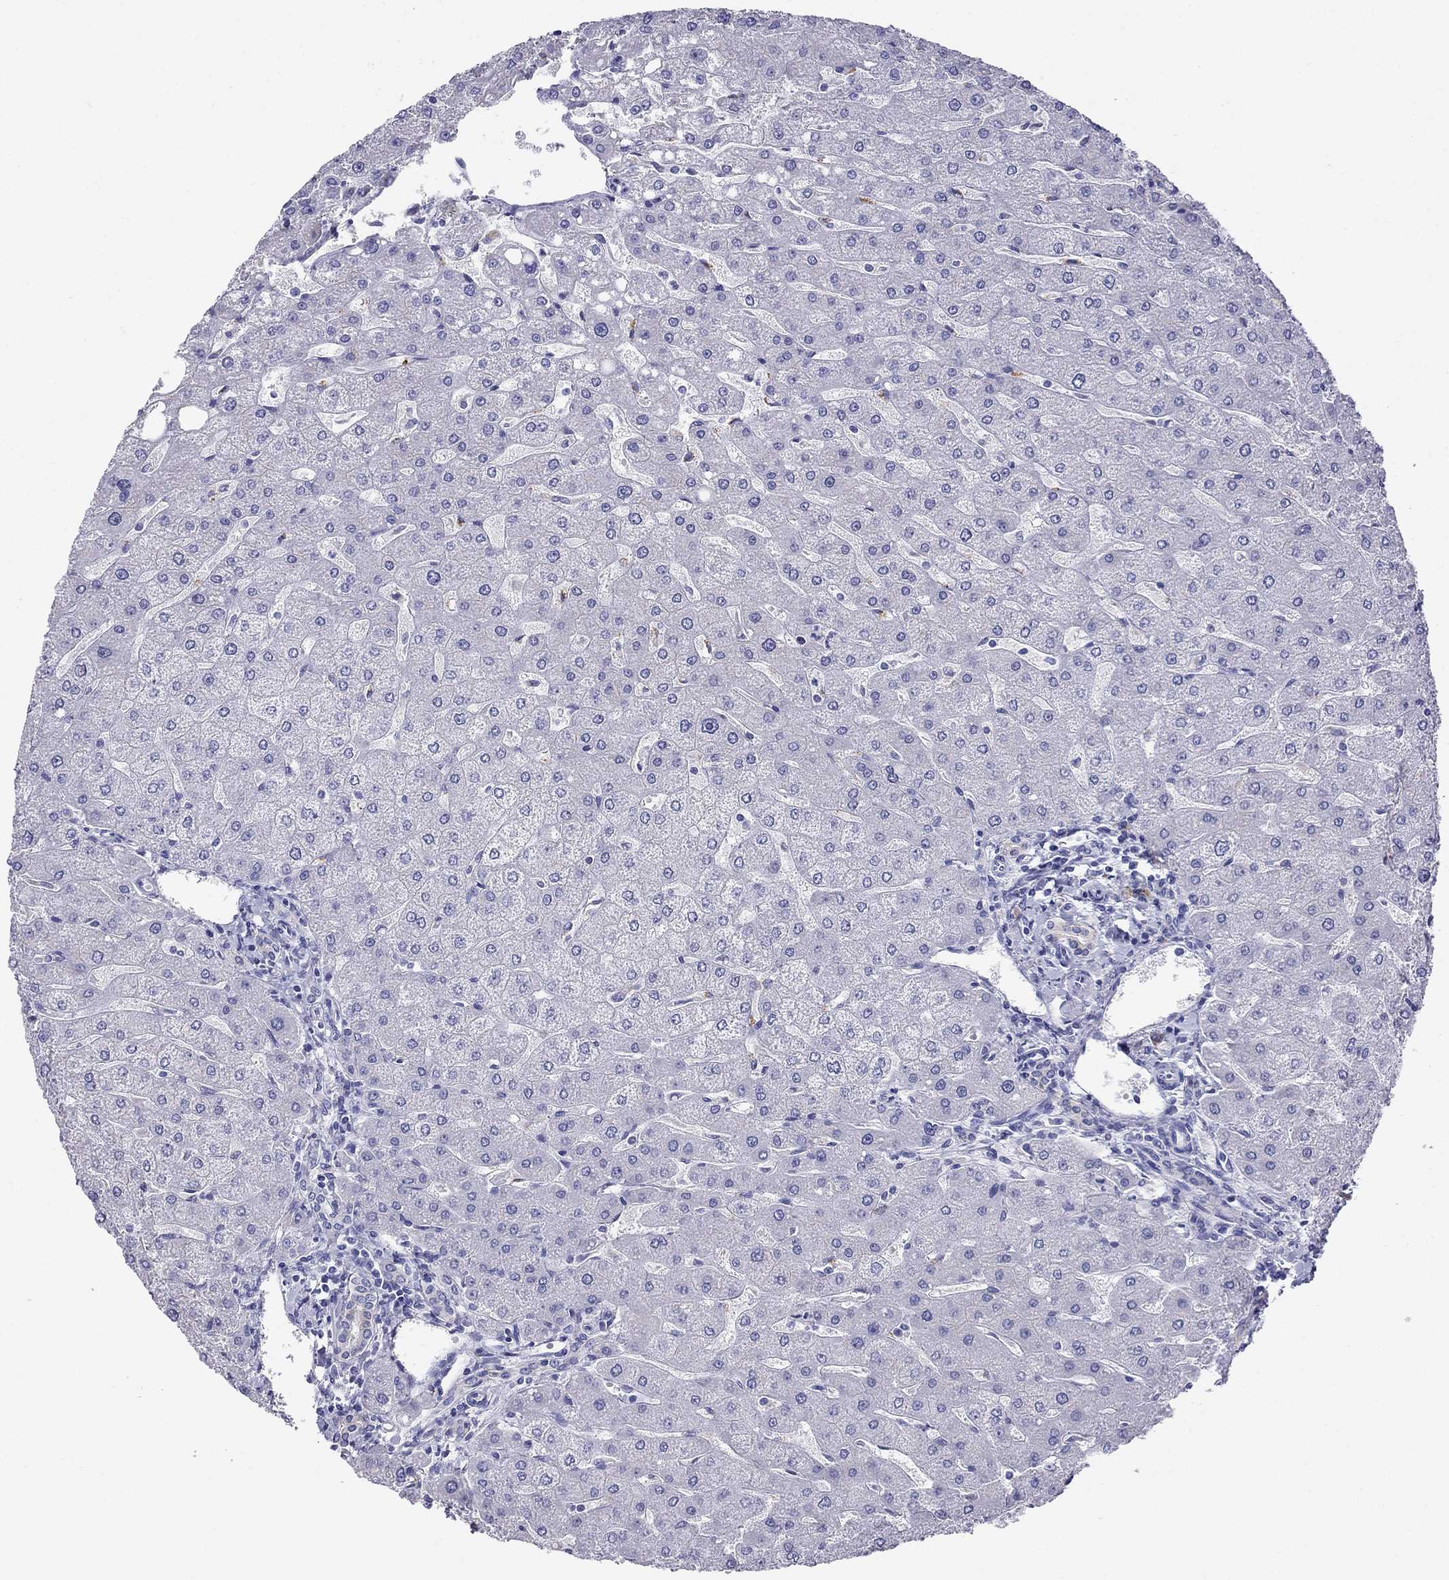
{"staining": {"intensity": "negative", "quantity": "none", "location": "none"}, "tissue": "liver", "cell_type": "Cholangiocytes", "image_type": "normal", "snomed": [{"axis": "morphology", "description": "Normal tissue, NOS"}, {"axis": "topography", "description": "Liver"}], "caption": "Photomicrograph shows no protein positivity in cholangiocytes of normal liver. The staining was performed using DAB (3,3'-diaminobenzidine) to visualize the protein expression in brown, while the nuclei were stained in blue with hematoxylin (Magnification: 20x).", "gene": "MC5R", "patient": {"sex": "male", "age": 67}}